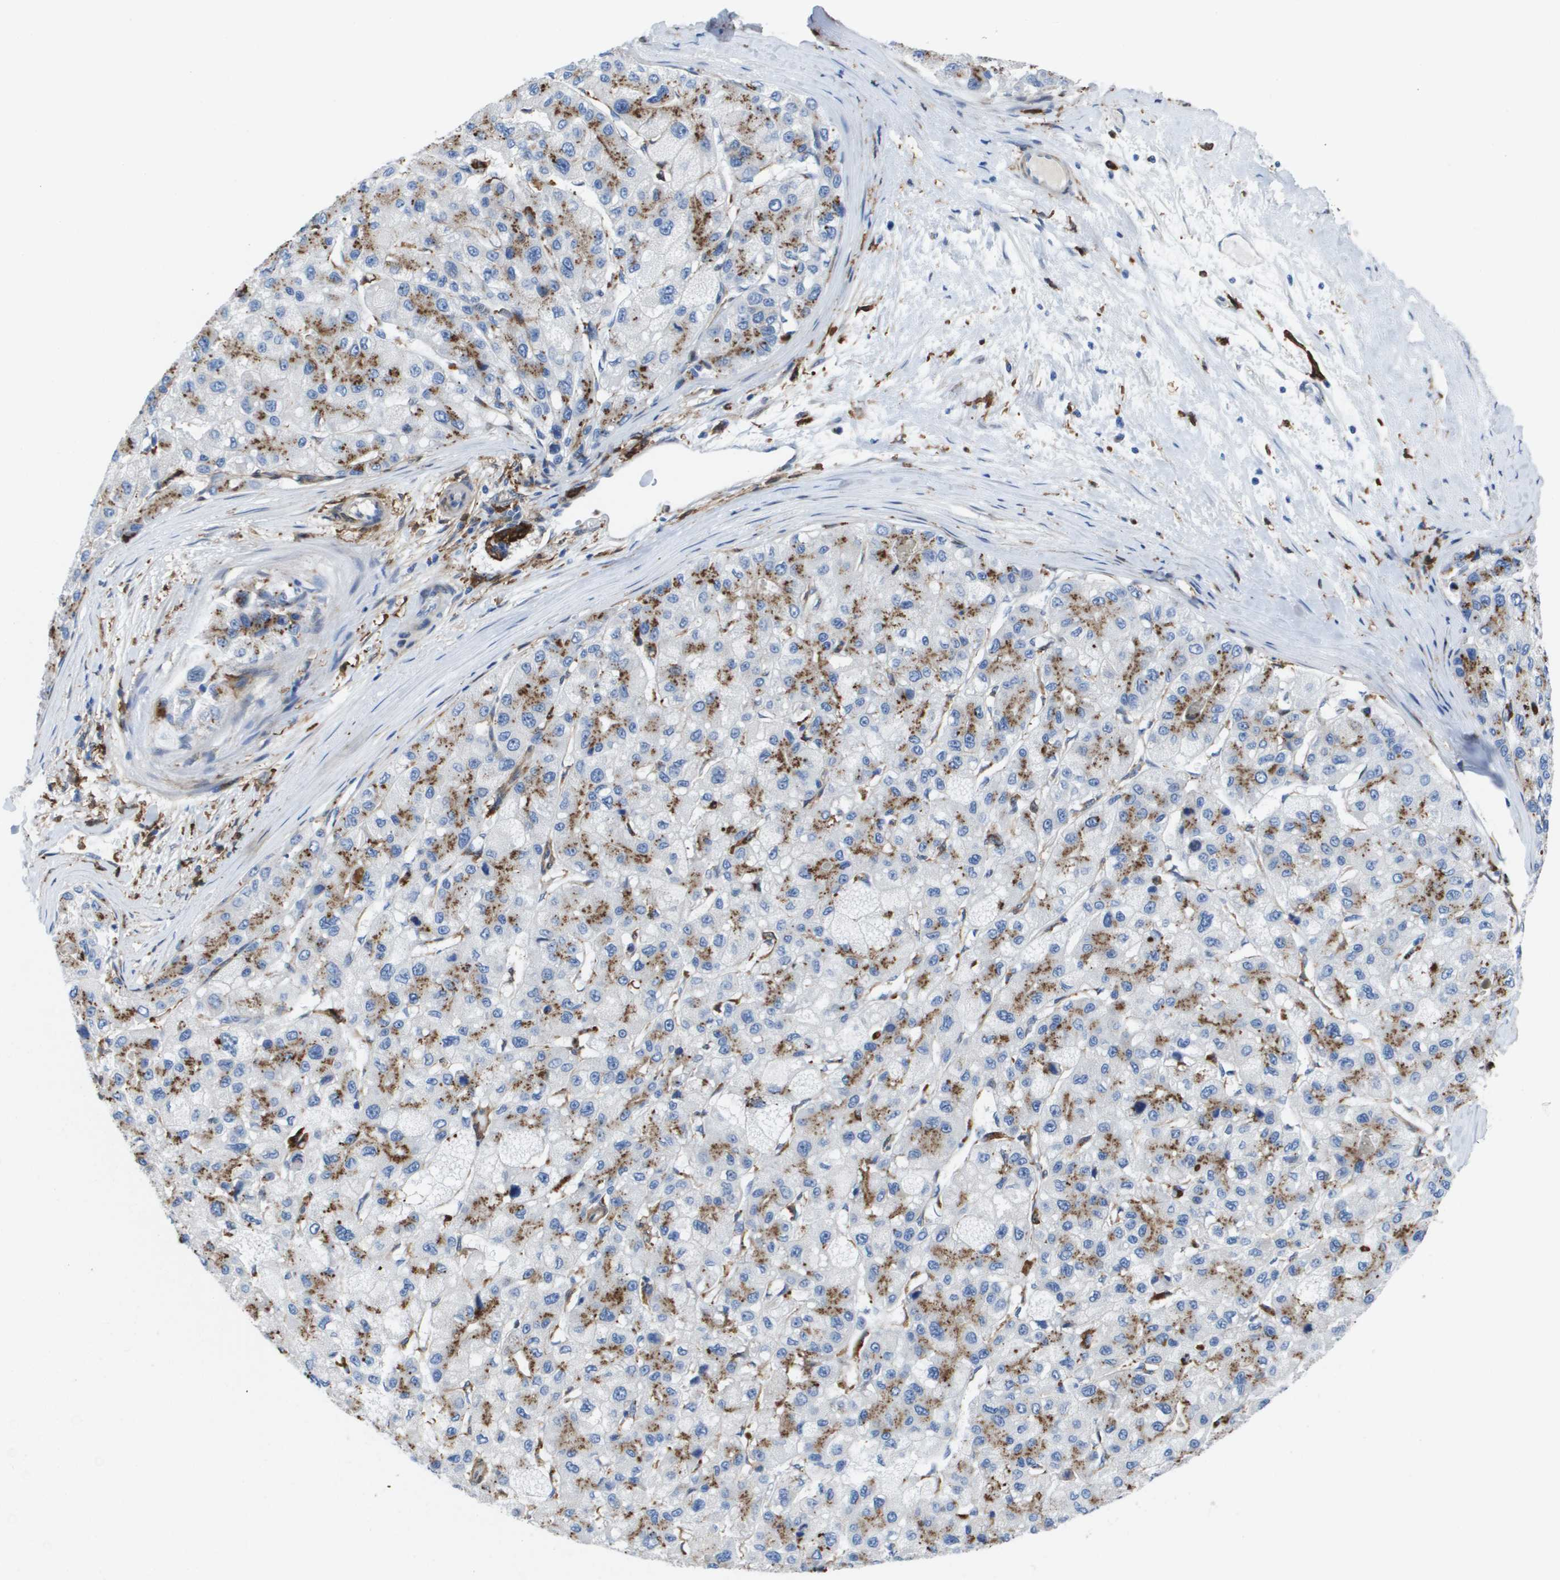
{"staining": {"intensity": "moderate", "quantity": ">75%", "location": "cytoplasmic/membranous"}, "tissue": "liver cancer", "cell_type": "Tumor cells", "image_type": "cancer", "snomed": [{"axis": "morphology", "description": "Carcinoma, Hepatocellular, NOS"}, {"axis": "topography", "description": "Liver"}], "caption": "The immunohistochemical stain labels moderate cytoplasmic/membranous positivity in tumor cells of liver cancer tissue.", "gene": "SLC37A2", "patient": {"sex": "male", "age": 80}}